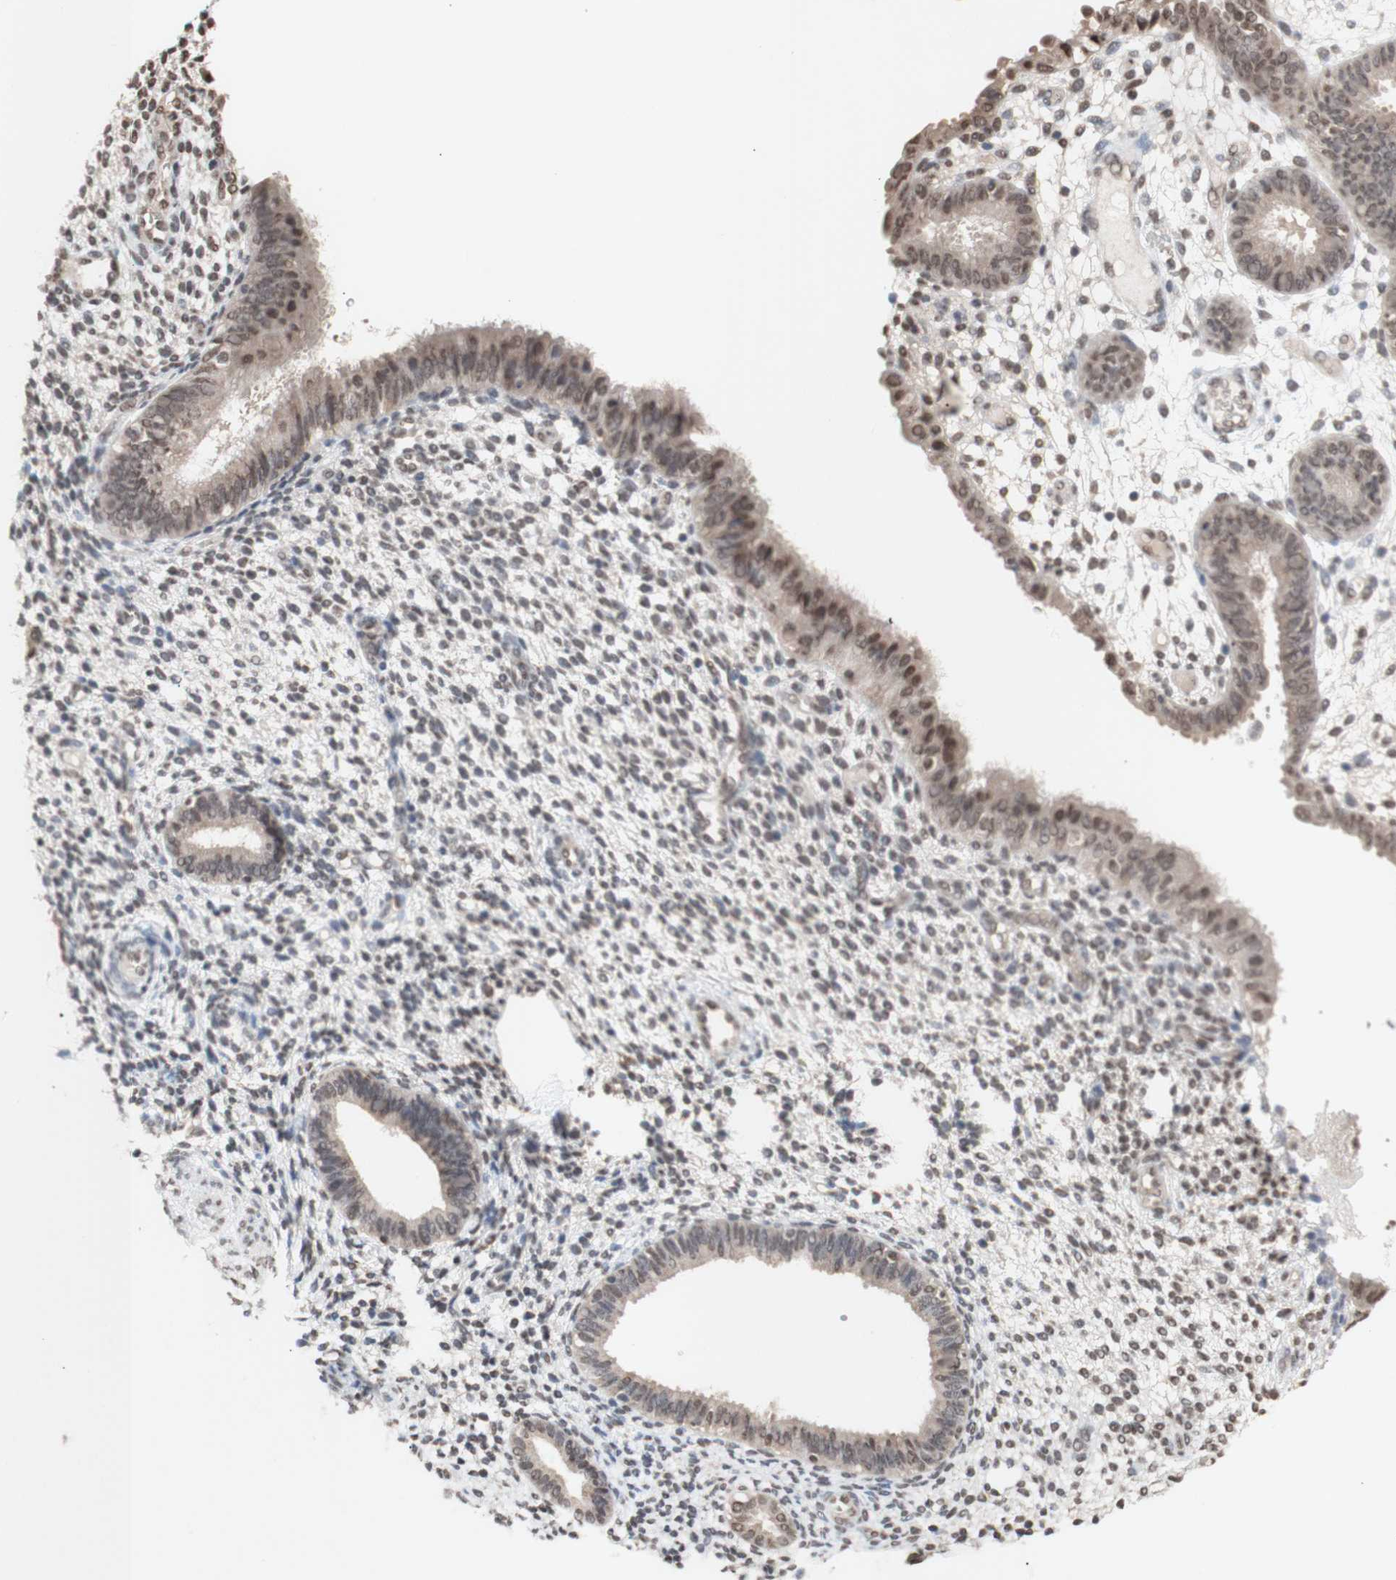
{"staining": {"intensity": "weak", "quantity": ">75%", "location": "nuclear"}, "tissue": "endometrium", "cell_type": "Cells in endometrial stroma", "image_type": "normal", "snomed": [{"axis": "morphology", "description": "Normal tissue, NOS"}, {"axis": "topography", "description": "Endometrium"}], "caption": "This is an image of immunohistochemistry staining of unremarkable endometrium, which shows weak expression in the nuclear of cells in endometrial stroma.", "gene": "SFPQ", "patient": {"sex": "female", "age": 61}}